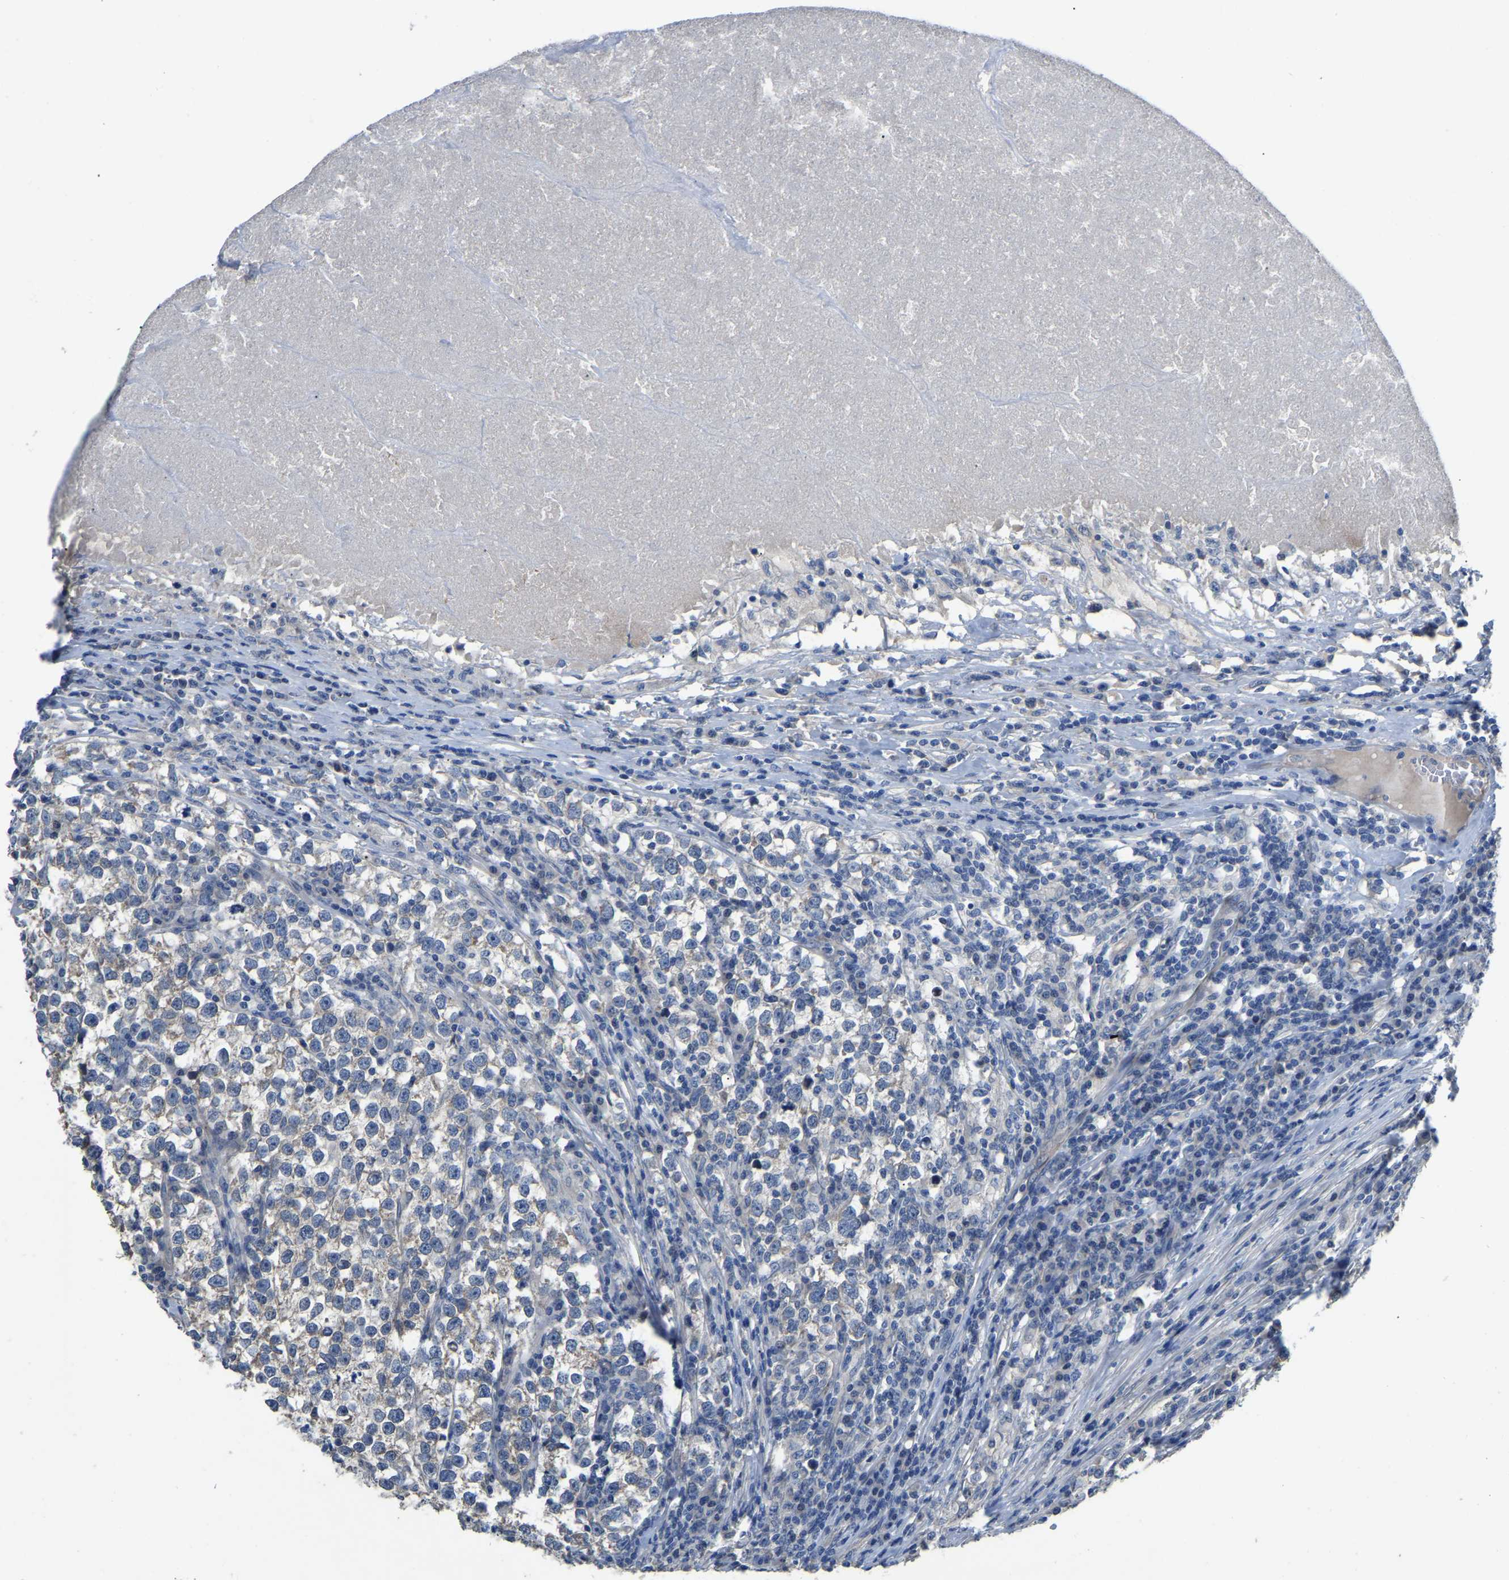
{"staining": {"intensity": "negative", "quantity": "none", "location": "none"}, "tissue": "testis cancer", "cell_type": "Tumor cells", "image_type": "cancer", "snomed": [{"axis": "morphology", "description": "Normal tissue, NOS"}, {"axis": "morphology", "description": "Seminoma, NOS"}, {"axis": "topography", "description": "Testis"}], "caption": "The micrograph displays no staining of tumor cells in testis cancer.", "gene": "HIGD2B", "patient": {"sex": "male", "age": 43}}